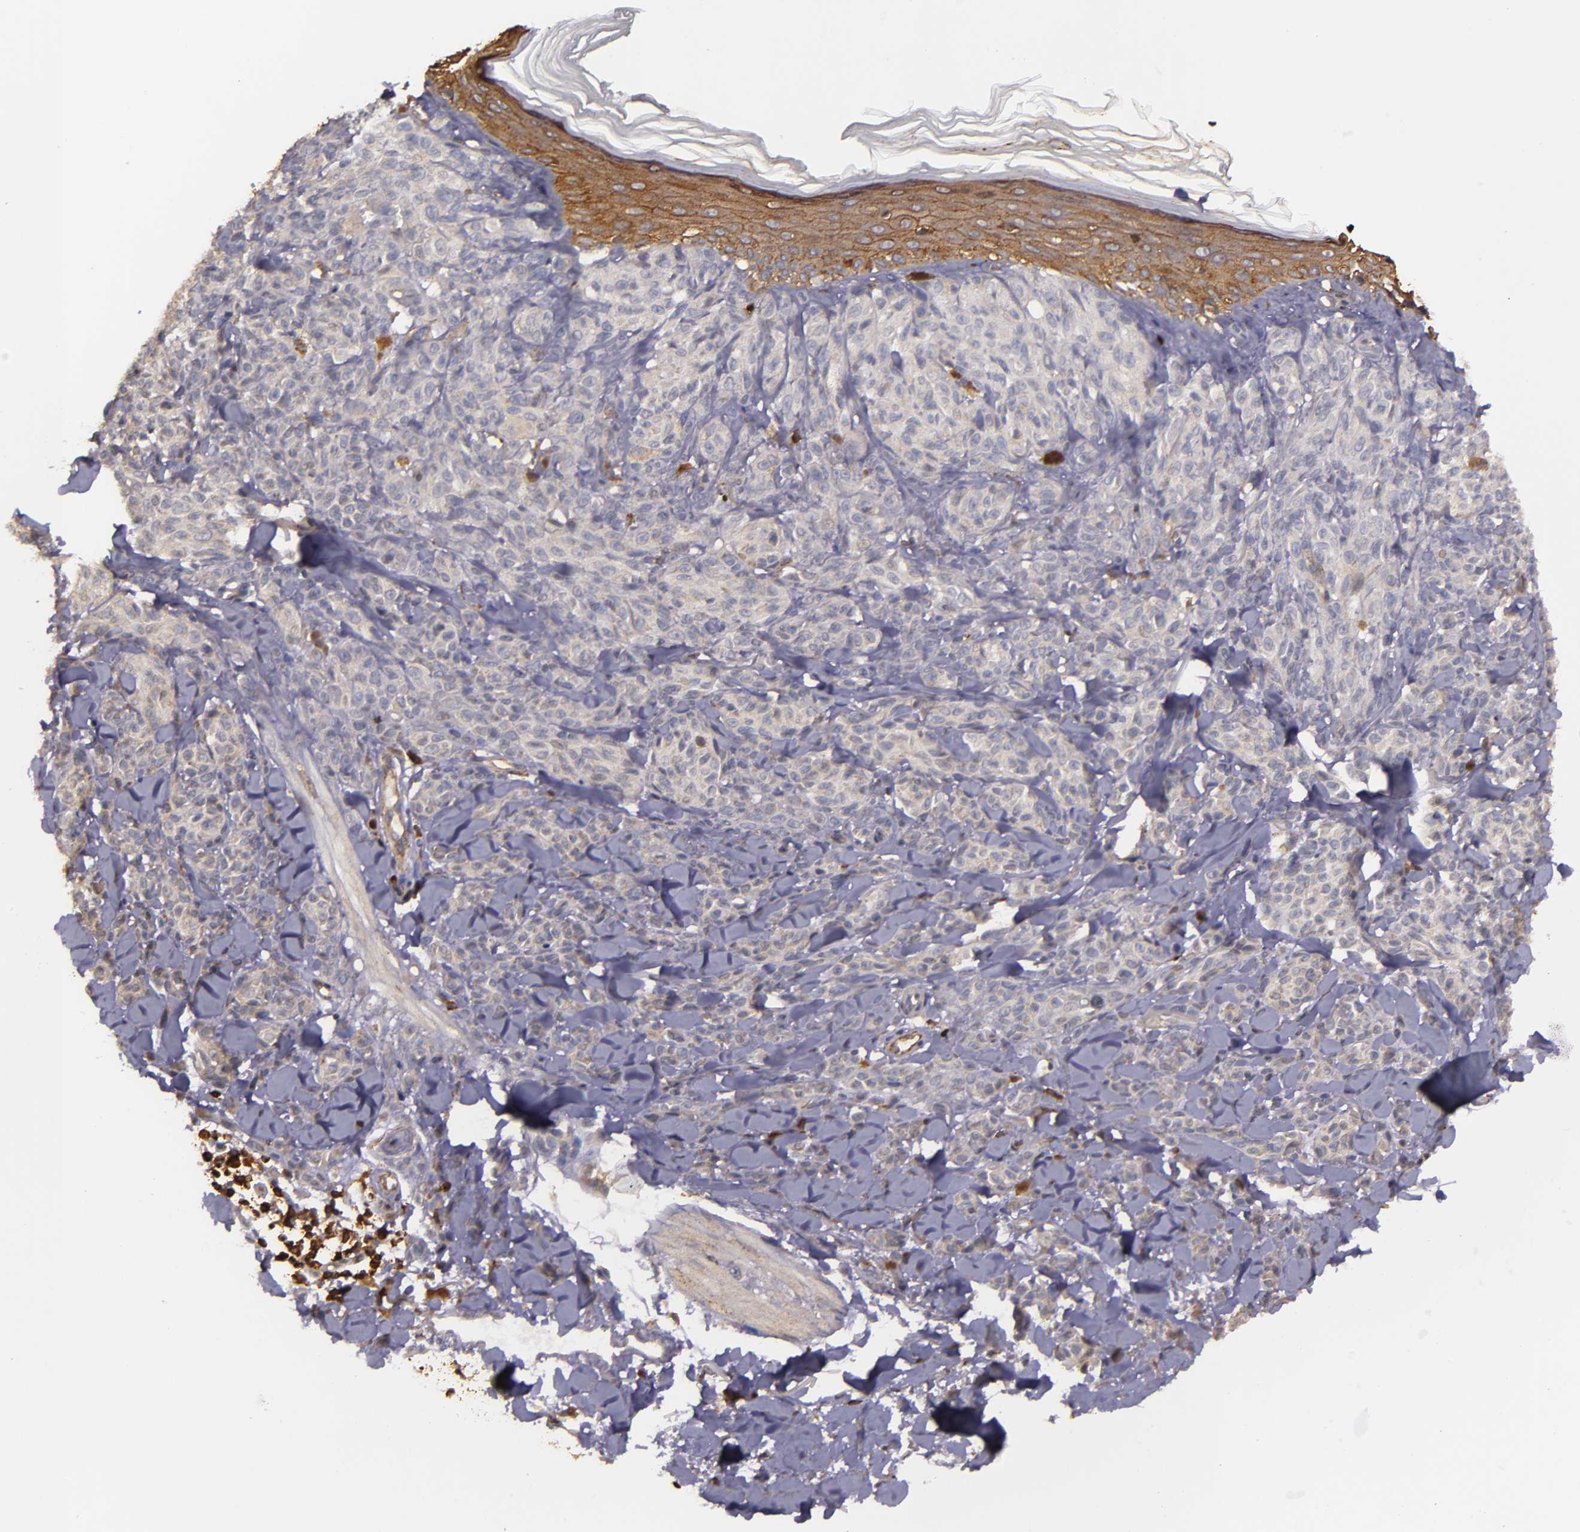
{"staining": {"intensity": "weak", "quantity": ">75%", "location": "cytoplasmic/membranous"}, "tissue": "melanoma", "cell_type": "Tumor cells", "image_type": "cancer", "snomed": [{"axis": "morphology", "description": "Malignant melanoma, NOS"}, {"axis": "topography", "description": "Skin"}], "caption": "This micrograph exhibits malignant melanoma stained with immunohistochemistry (IHC) to label a protein in brown. The cytoplasmic/membranous of tumor cells show weak positivity for the protein. Nuclei are counter-stained blue.", "gene": "SLC9A3R1", "patient": {"sex": "female", "age": 73}}